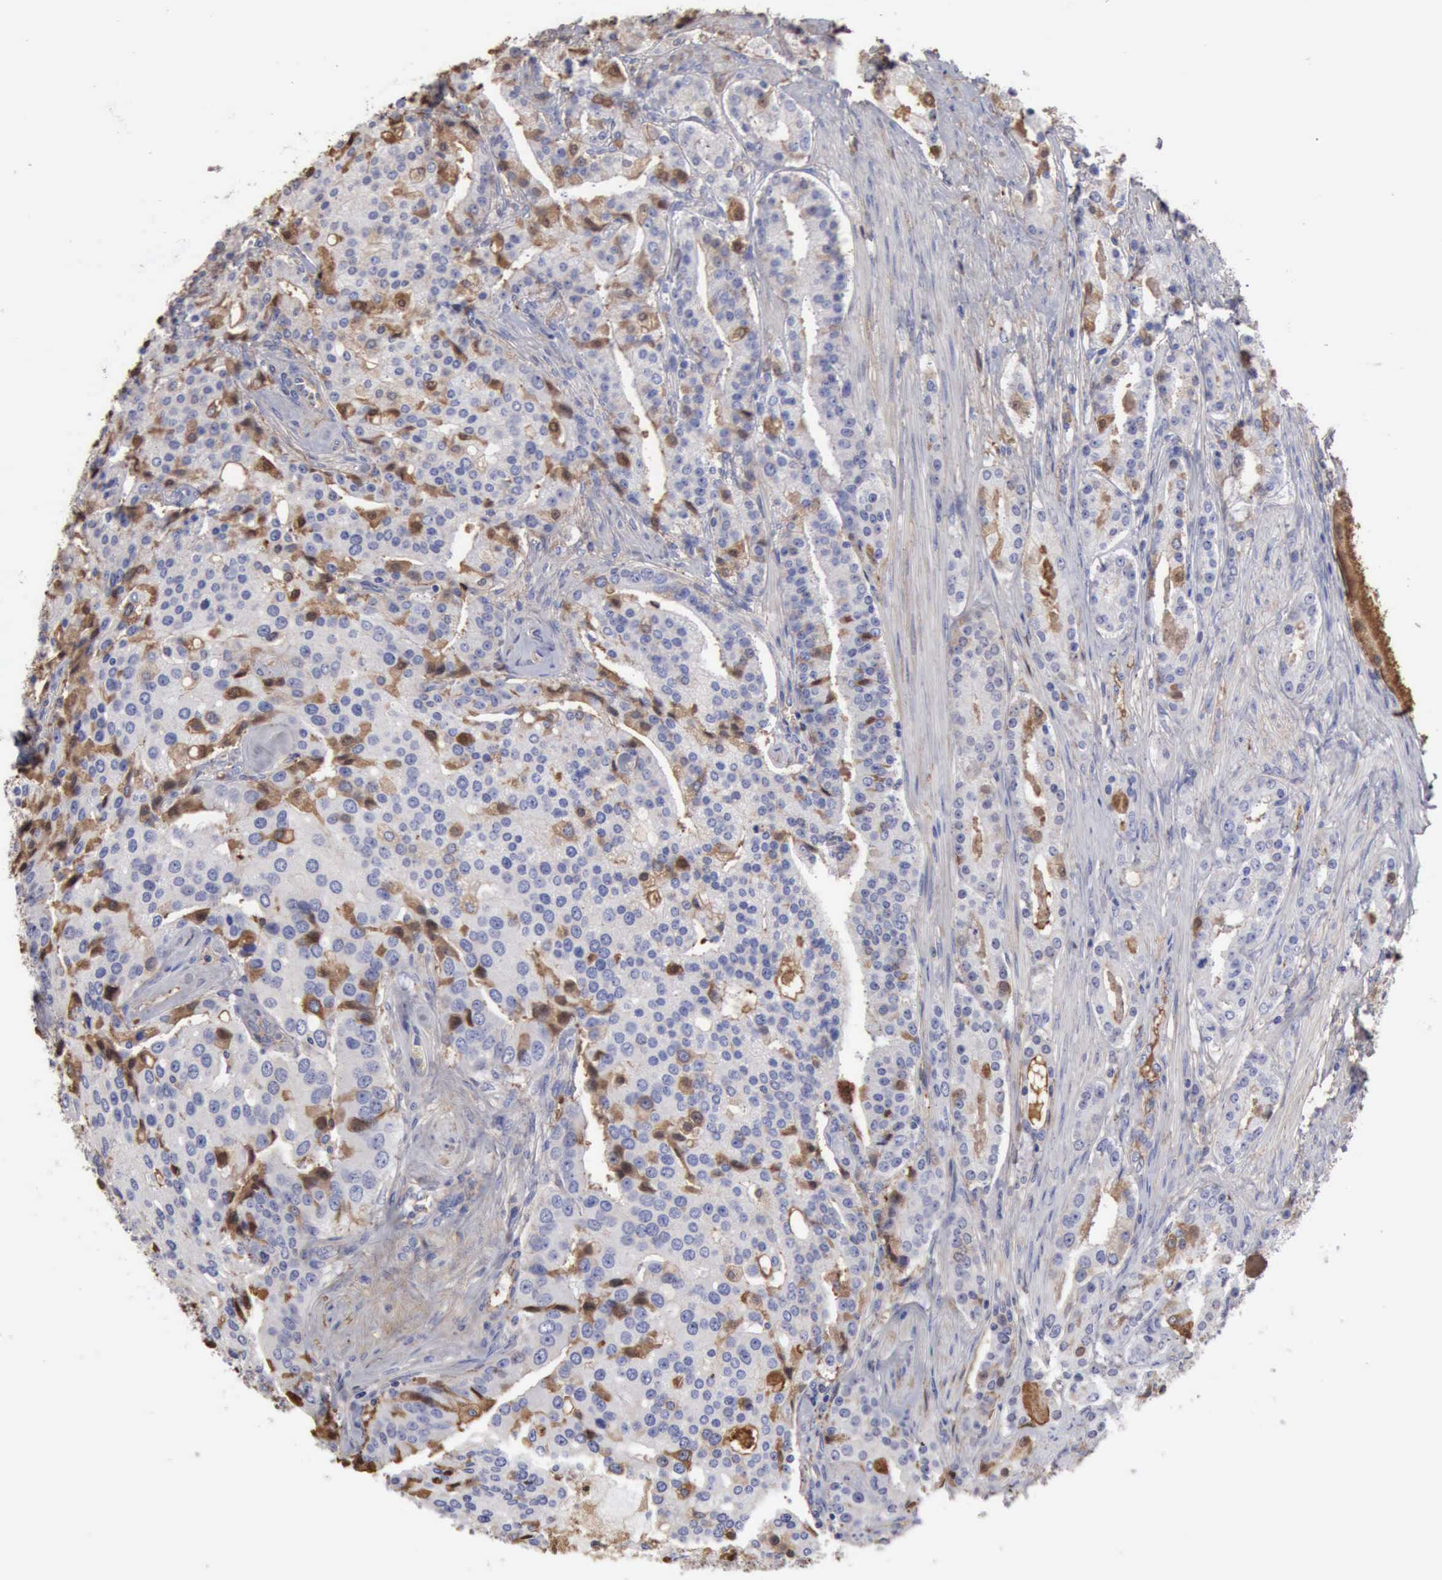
{"staining": {"intensity": "moderate", "quantity": "<25%", "location": "nuclear"}, "tissue": "prostate cancer", "cell_type": "Tumor cells", "image_type": "cancer", "snomed": [{"axis": "morphology", "description": "Adenocarcinoma, Medium grade"}, {"axis": "topography", "description": "Prostate"}], "caption": "Tumor cells display low levels of moderate nuclear positivity in approximately <25% of cells in adenocarcinoma (medium-grade) (prostate).", "gene": "SERPINA1", "patient": {"sex": "male", "age": 72}}